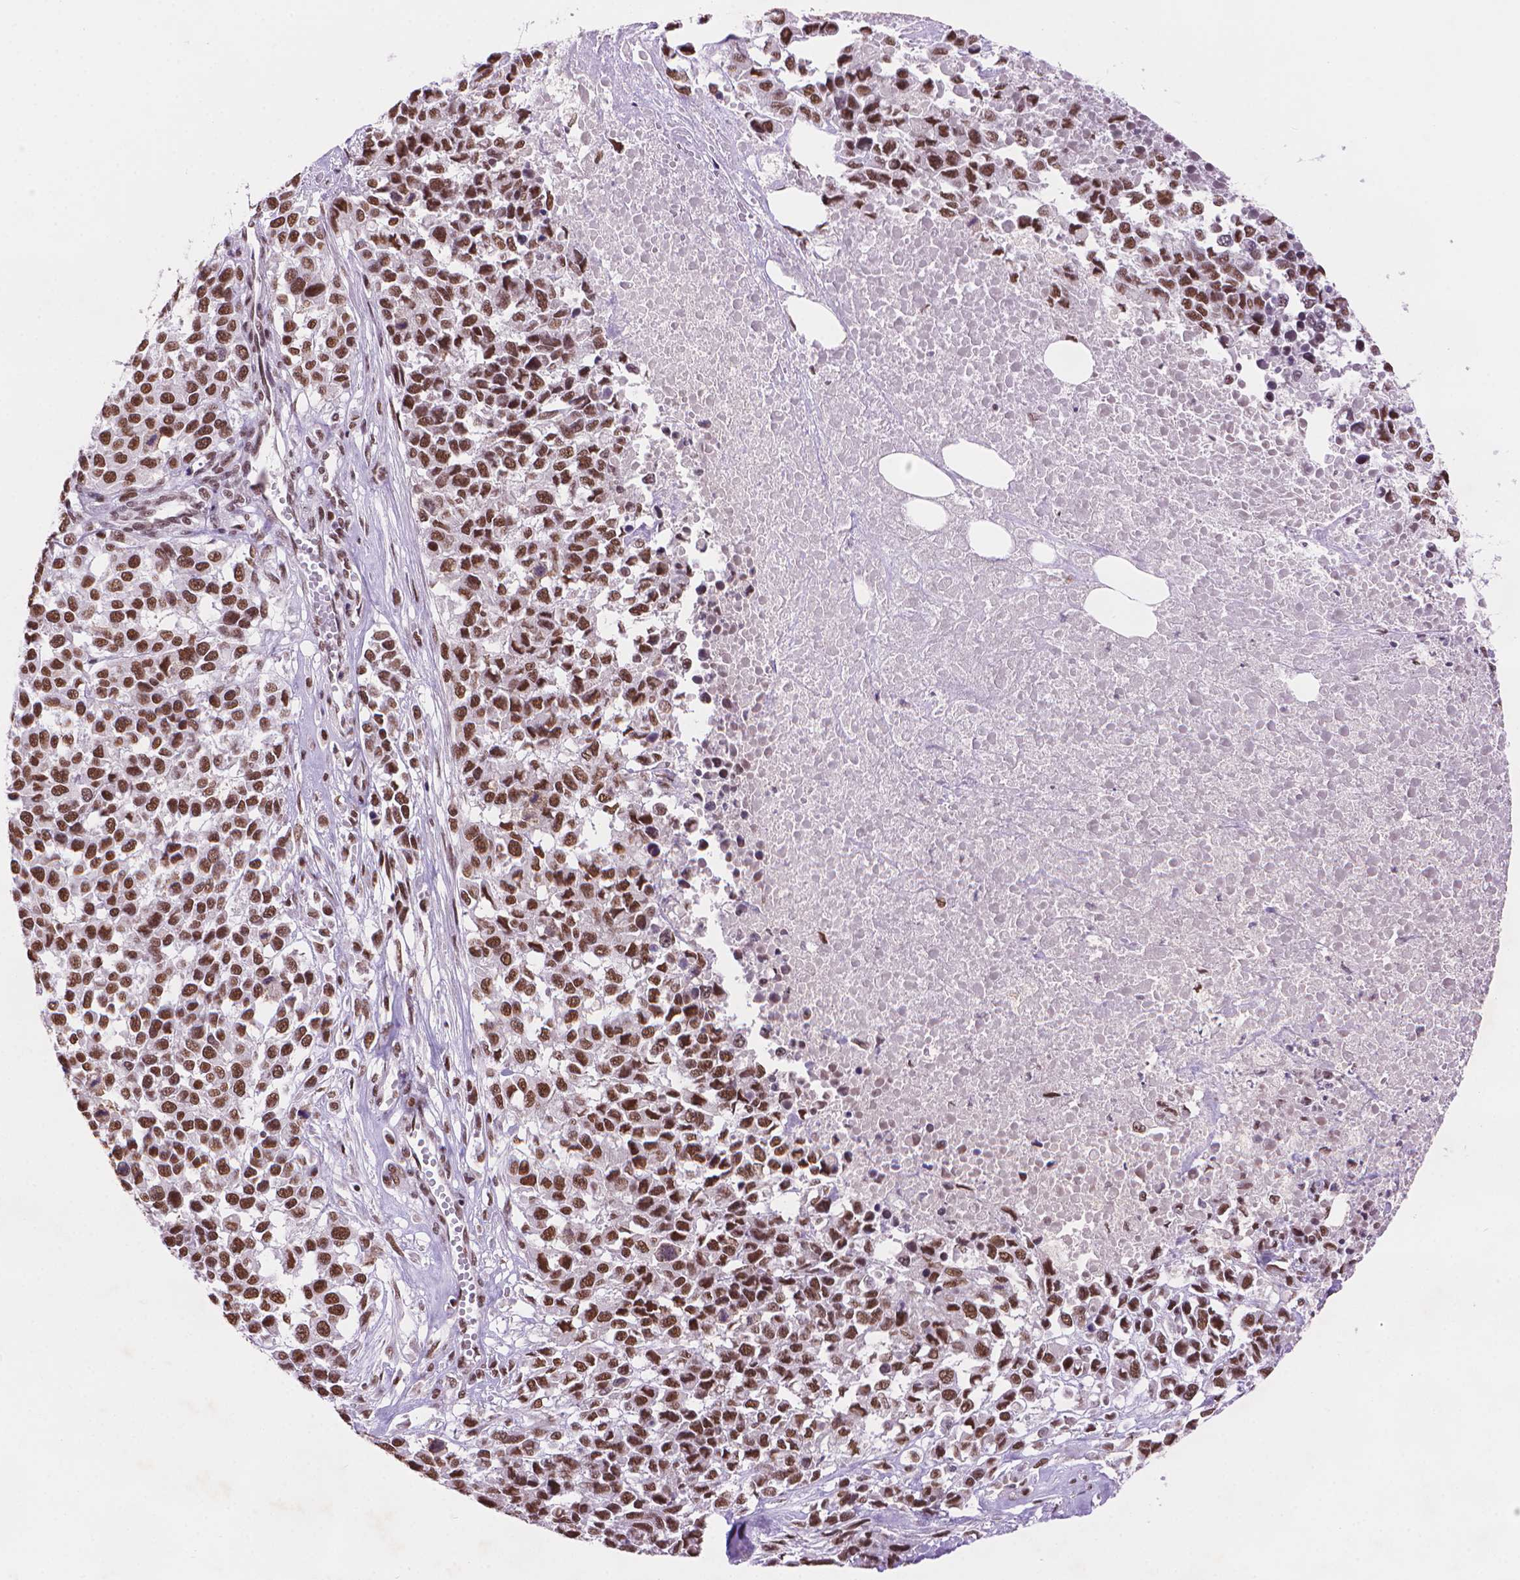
{"staining": {"intensity": "moderate", "quantity": ">75%", "location": "nuclear"}, "tissue": "melanoma", "cell_type": "Tumor cells", "image_type": "cancer", "snomed": [{"axis": "morphology", "description": "Malignant melanoma, Metastatic site"}, {"axis": "topography", "description": "Skin"}], "caption": "DAB immunohistochemical staining of malignant melanoma (metastatic site) shows moderate nuclear protein expression in approximately >75% of tumor cells.", "gene": "RPA4", "patient": {"sex": "male", "age": 84}}